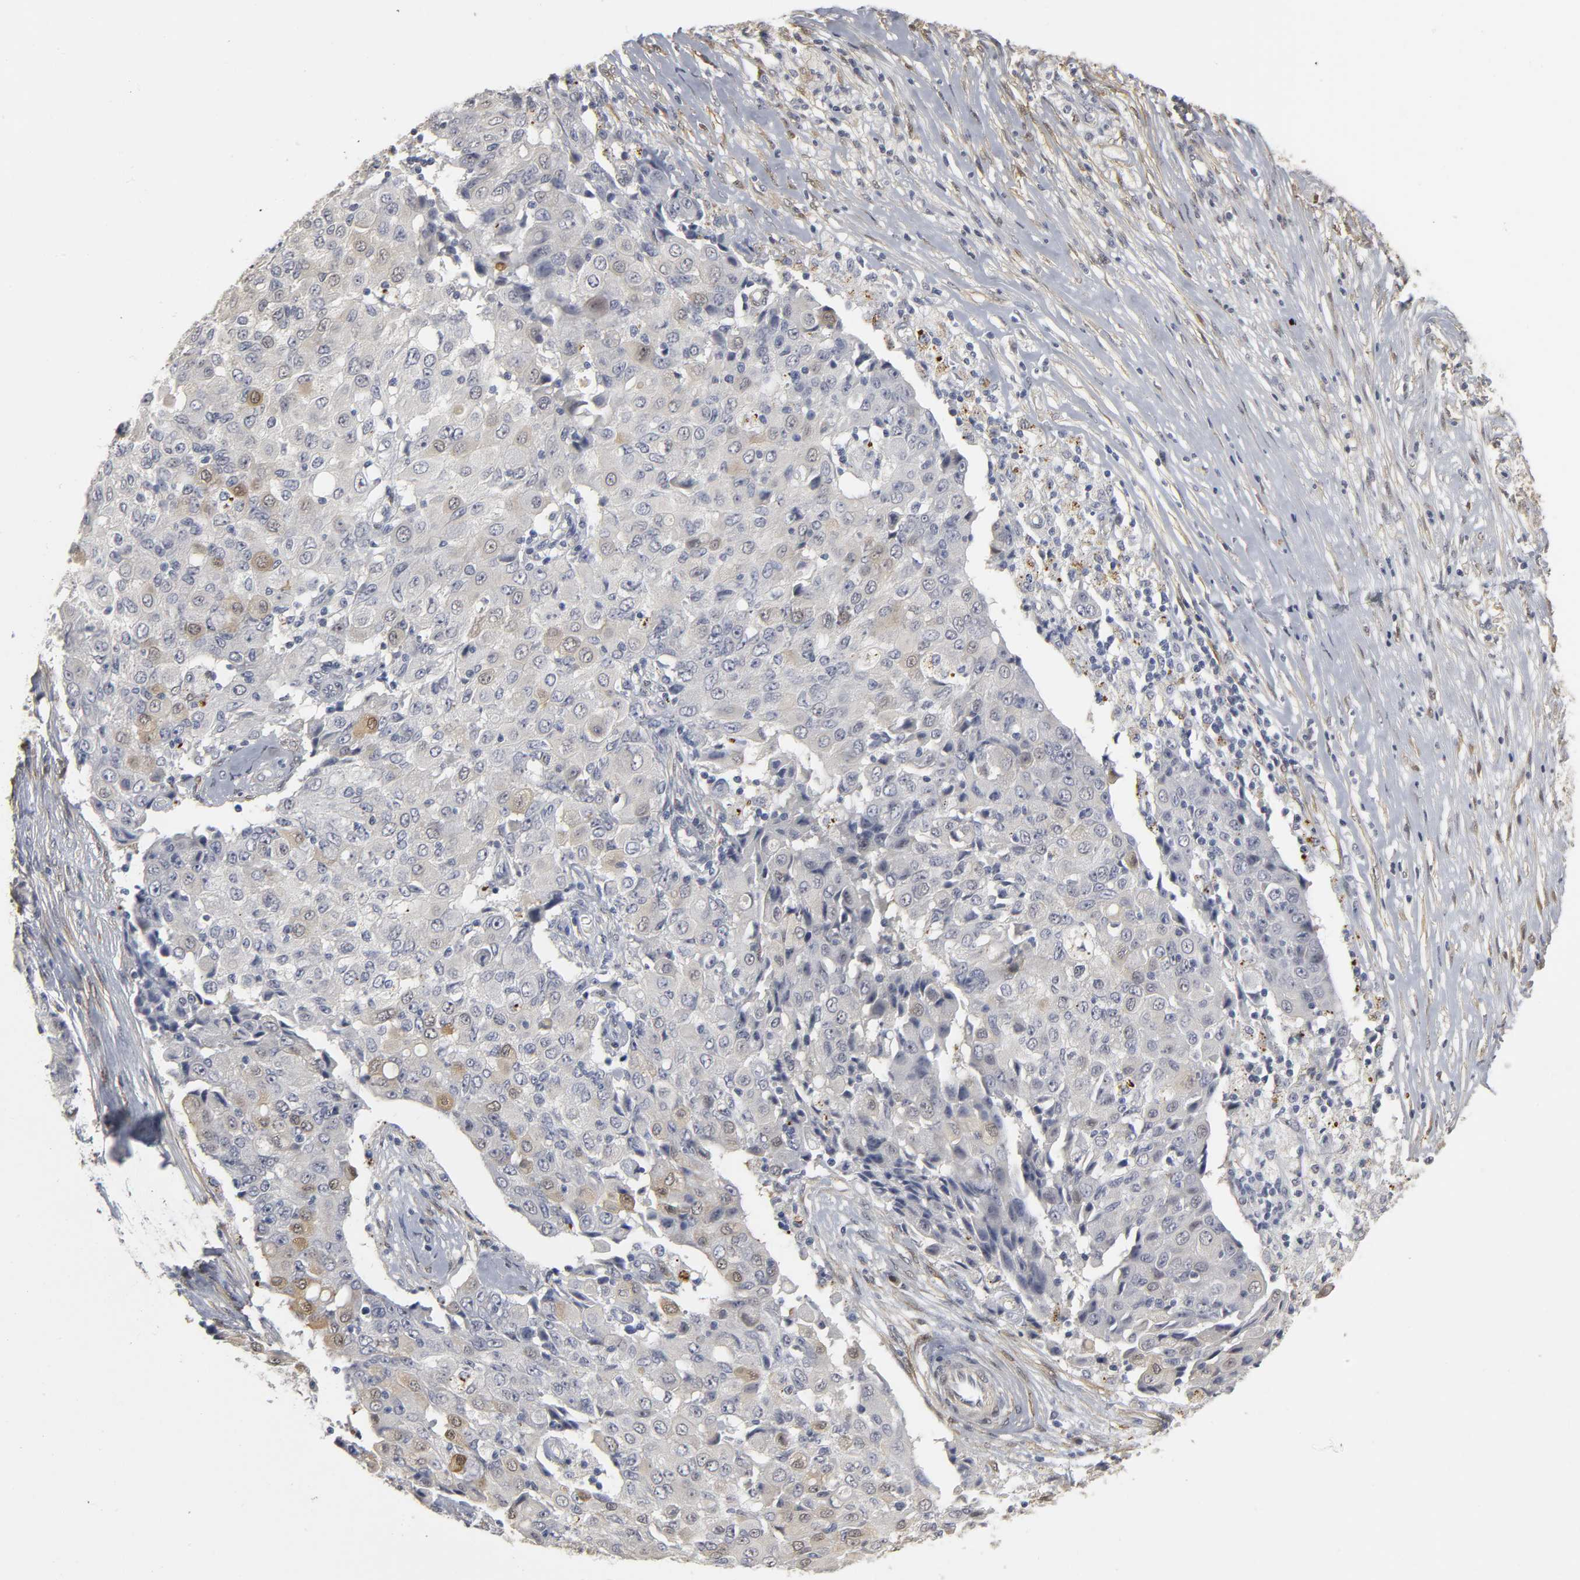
{"staining": {"intensity": "weak", "quantity": "<25%", "location": "cytoplasmic/membranous,nuclear"}, "tissue": "ovarian cancer", "cell_type": "Tumor cells", "image_type": "cancer", "snomed": [{"axis": "morphology", "description": "Carcinoma, endometroid"}, {"axis": "topography", "description": "Ovary"}], "caption": "Tumor cells are negative for brown protein staining in ovarian cancer.", "gene": "PDLIM3", "patient": {"sex": "female", "age": 42}}